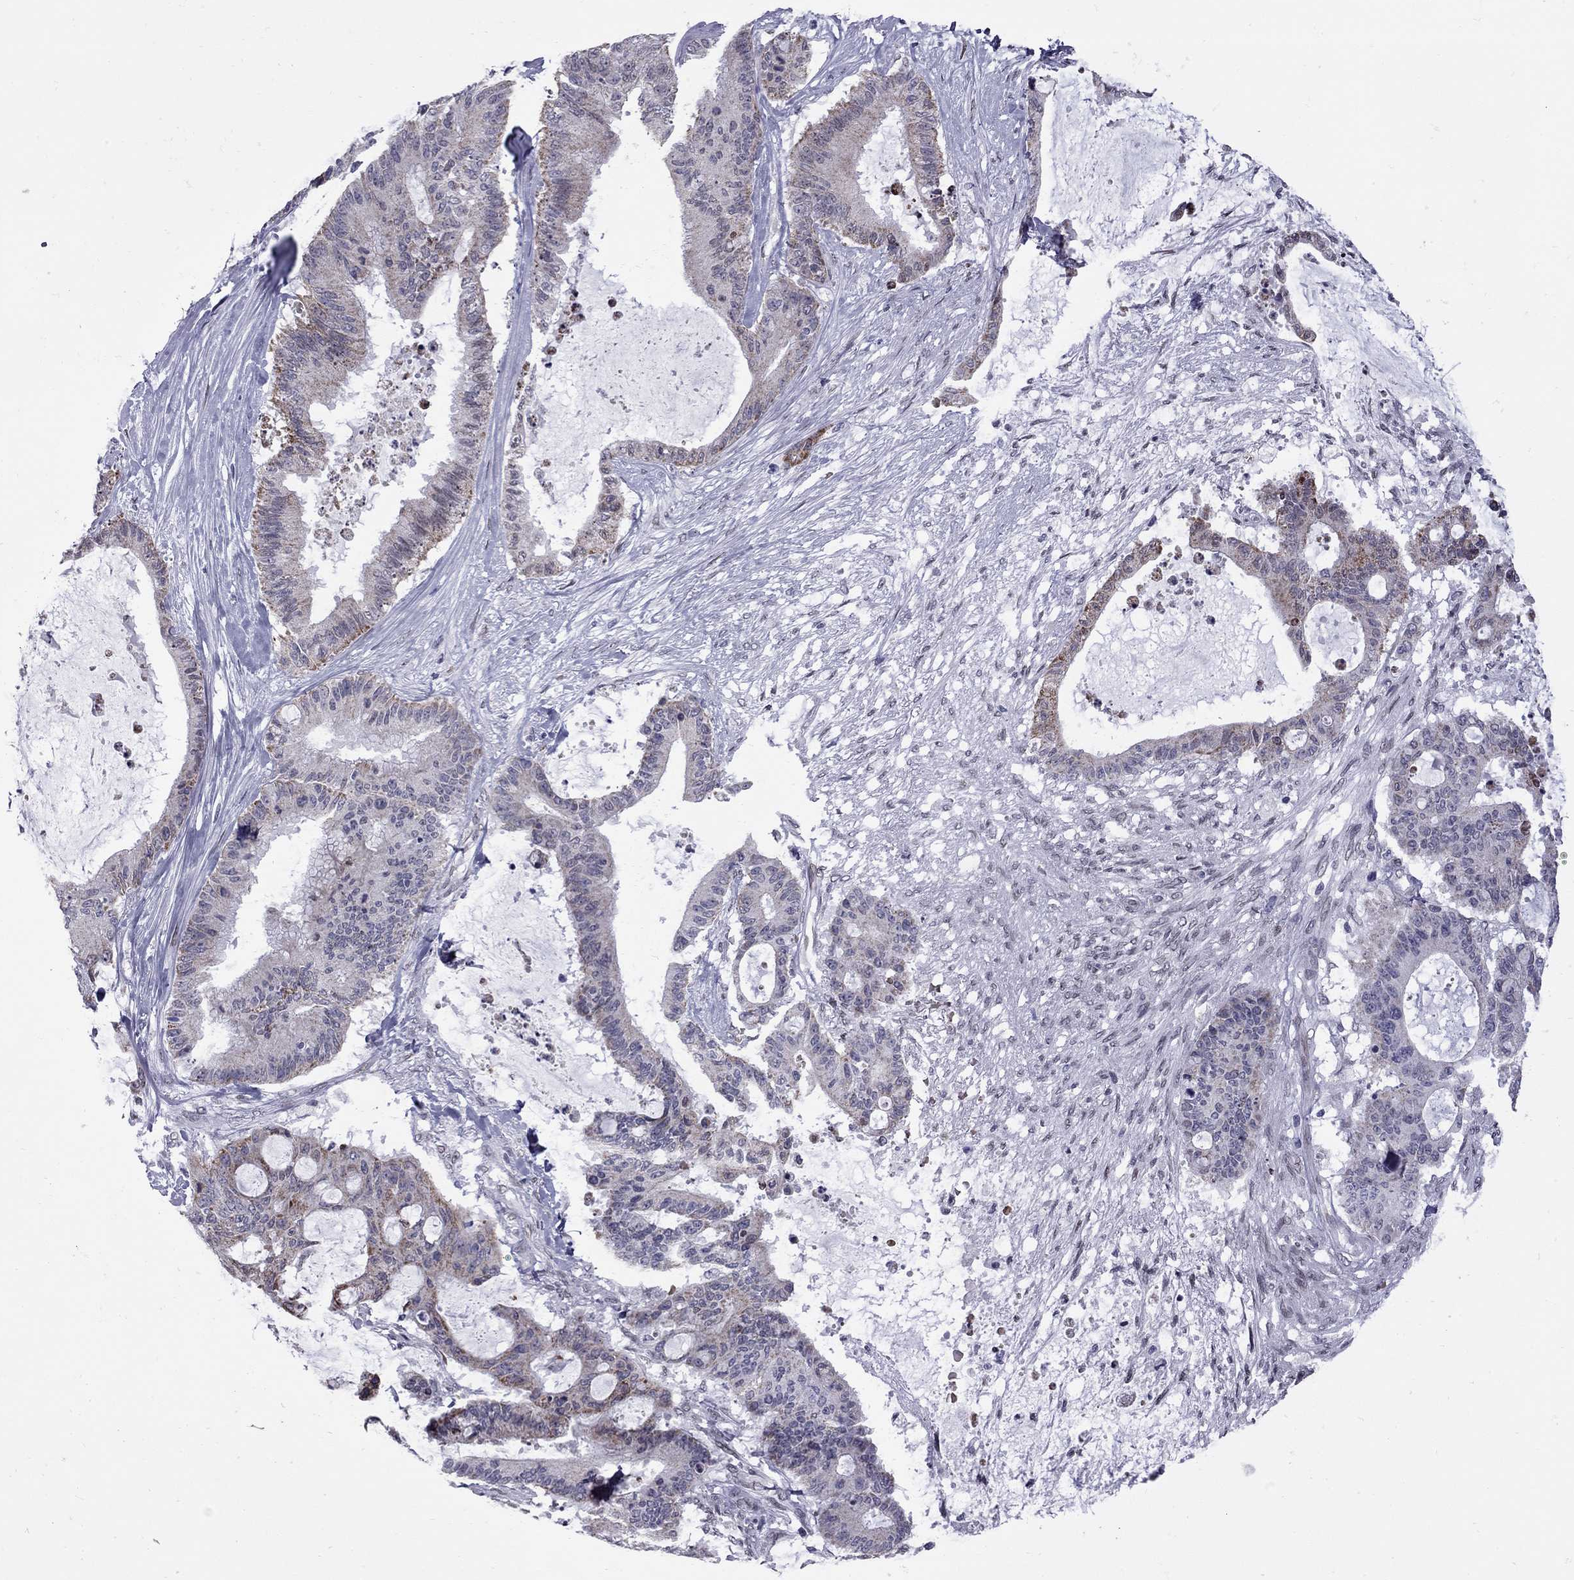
{"staining": {"intensity": "weak", "quantity": "<25%", "location": "cytoplasmic/membranous"}, "tissue": "liver cancer", "cell_type": "Tumor cells", "image_type": "cancer", "snomed": [{"axis": "morphology", "description": "Normal tissue, NOS"}, {"axis": "morphology", "description": "Cholangiocarcinoma"}, {"axis": "topography", "description": "Liver"}, {"axis": "topography", "description": "Peripheral nerve tissue"}], "caption": "Human liver cholangiocarcinoma stained for a protein using IHC exhibits no staining in tumor cells.", "gene": "CLTCL1", "patient": {"sex": "female", "age": 73}}